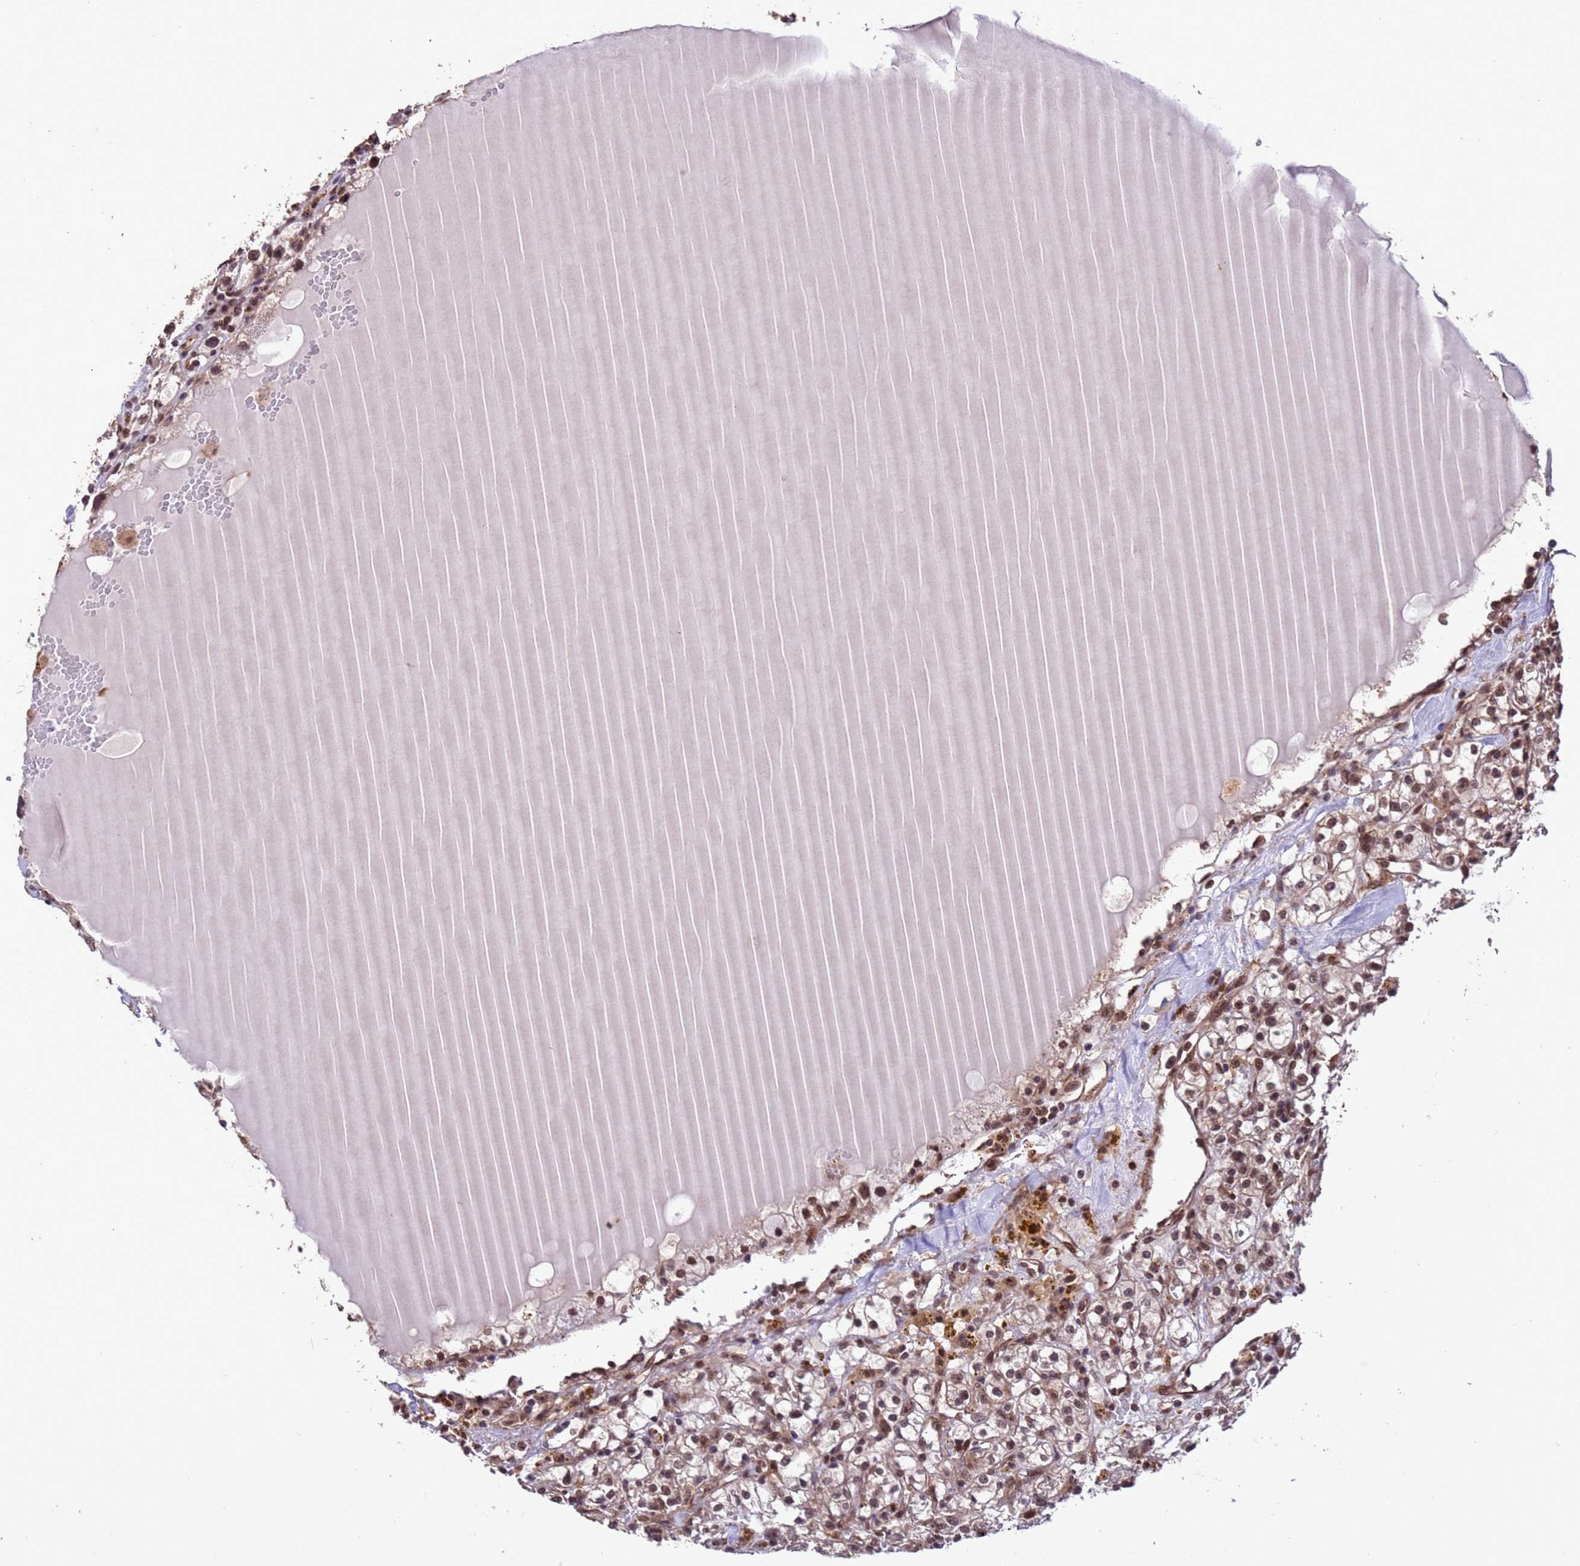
{"staining": {"intensity": "moderate", "quantity": ">75%", "location": "cytoplasmic/membranous,nuclear"}, "tissue": "renal cancer", "cell_type": "Tumor cells", "image_type": "cancer", "snomed": [{"axis": "morphology", "description": "Adenocarcinoma, NOS"}, {"axis": "topography", "description": "Kidney"}], "caption": "Protein staining of renal cancer (adenocarcinoma) tissue displays moderate cytoplasmic/membranous and nuclear positivity in approximately >75% of tumor cells. The staining was performed using DAB, with brown indicating positive protein expression. Nuclei are stained blue with hematoxylin.", "gene": "VSTM4", "patient": {"sex": "male", "age": 56}}